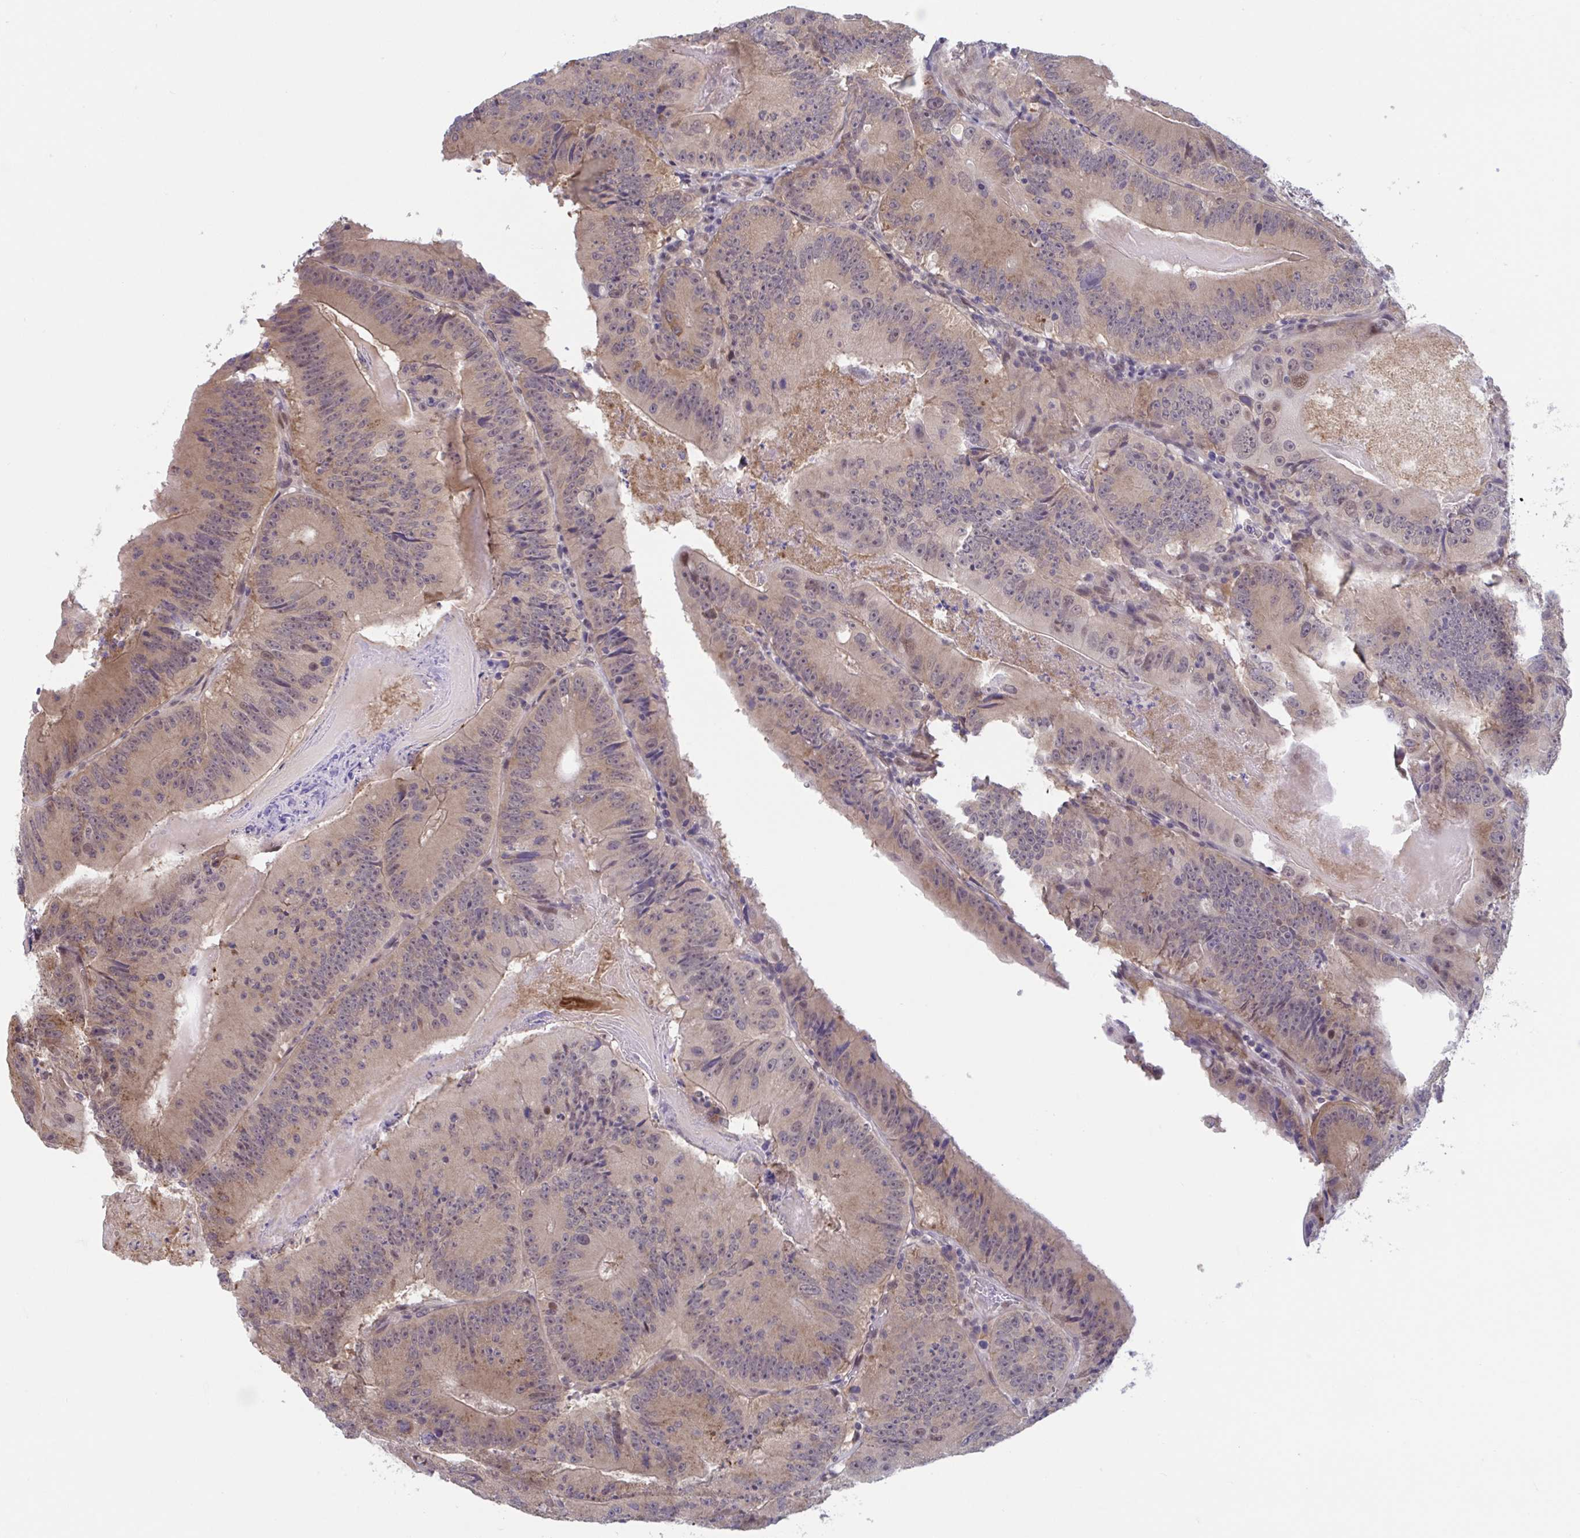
{"staining": {"intensity": "weak", "quantity": "25%-75%", "location": "cytoplasmic/membranous,nuclear"}, "tissue": "colorectal cancer", "cell_type": "Tumor cells", "image_type": "cancer", "snomed": [{"axis": "morphology", "description": "Adenocarcinoma, NOS"}, {"axis": "topography", "description": "Colon"}], "caption": "Adenocarcinoma (colorectal) tissue reveals weak cytoplasmic/membranous and nuclear positivity in approximately 25%-75% of tumor cells, visualized by immunohistochemistry.", "gene": "RIOK1", "patient": {"sex": "female", "age": 86}}